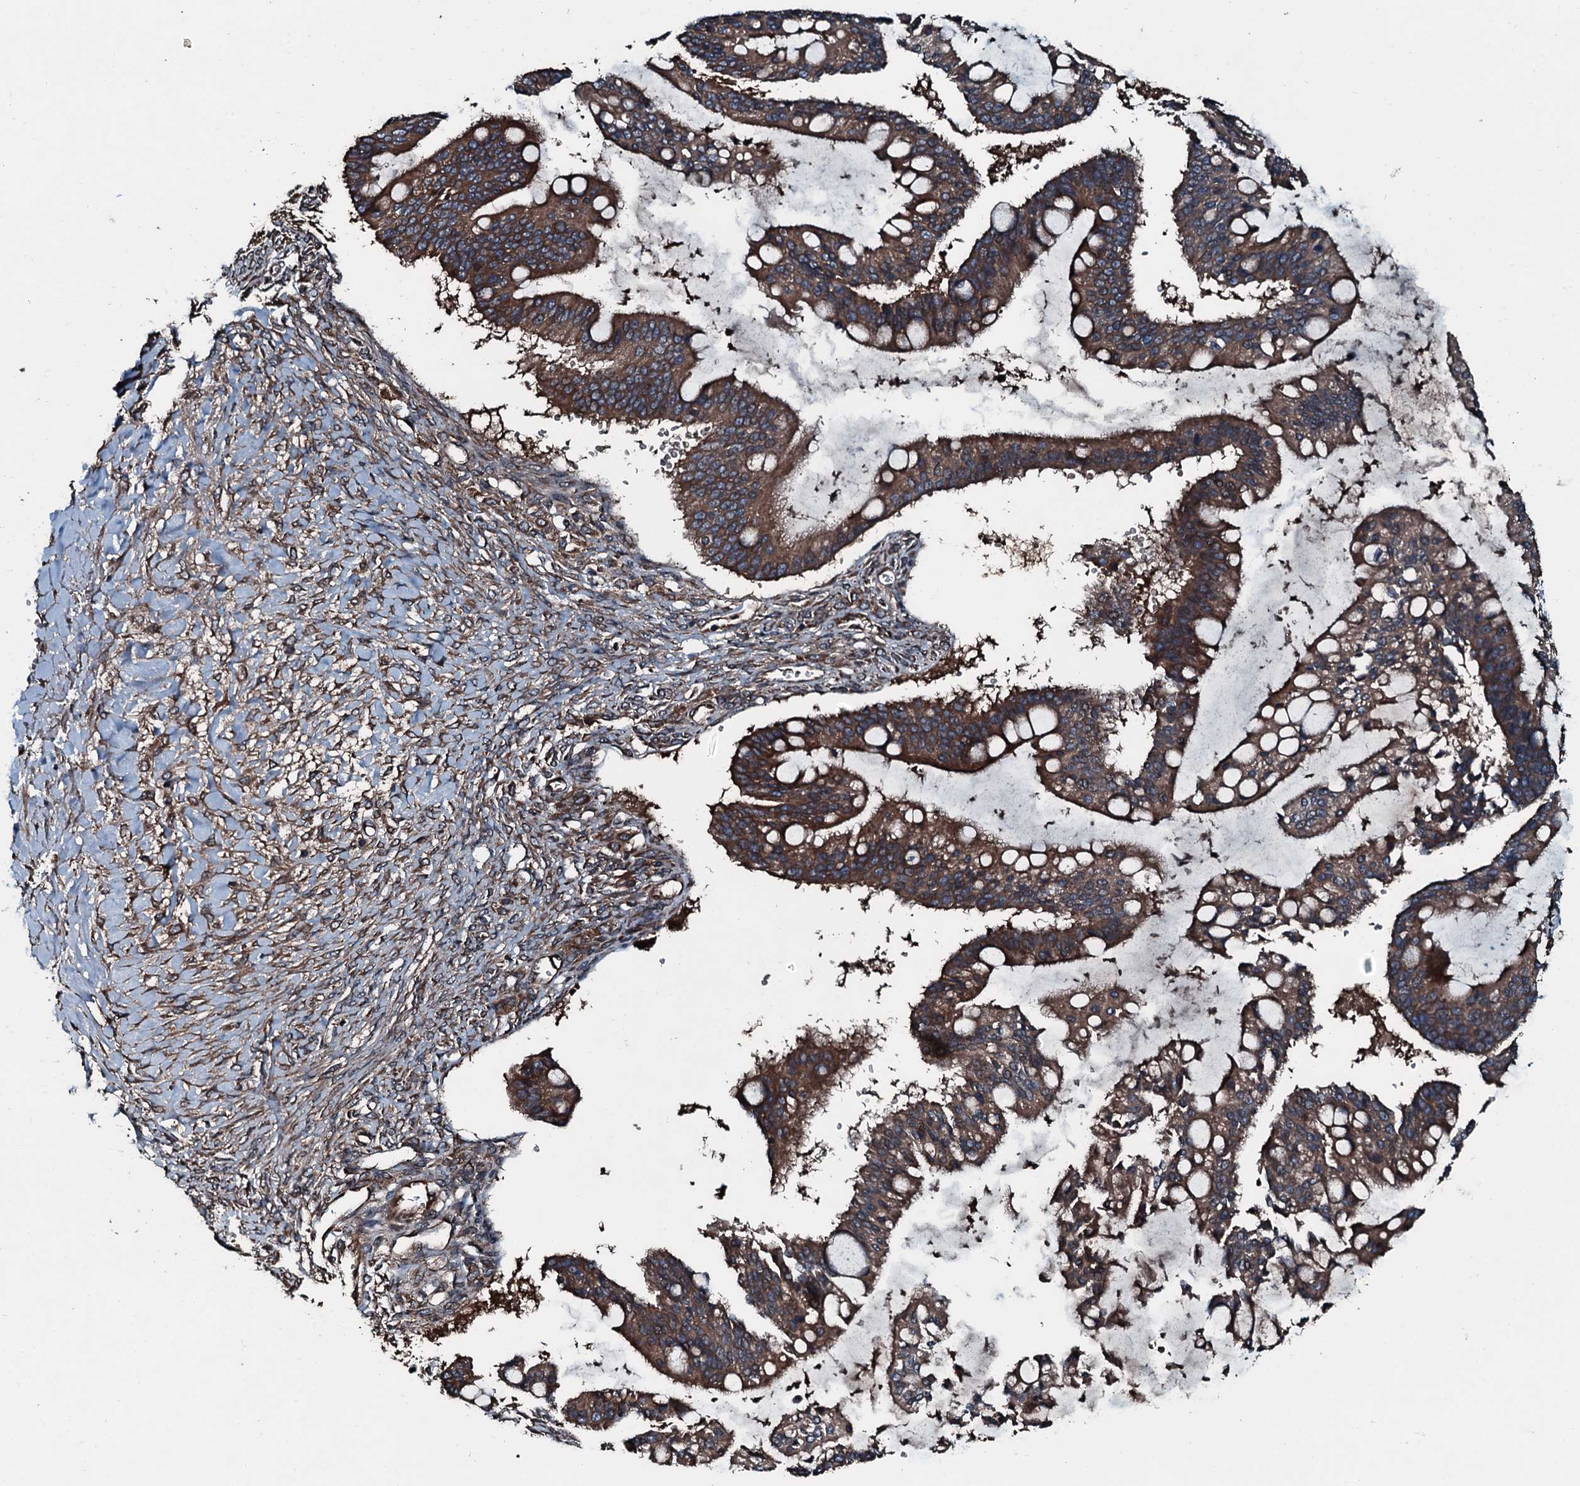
{"staining": {"intensity": "strong", "quantity": ">75%", "location": "cytoplasmic/membranous"}, "tissue": "ovarian cancer", "cell_type": "Tumor cells", "image_type": "cancer", "snomed": [{"axis": "morphology", "description": "Cystadenocarcinoma, mucinous, NOS"}, {"axis": "topography", "description": "Ovary"}], "caption": "Ovarian mucinous cystadenocarcinoma tissue exhibits strong cytoplasmic/membranous staining in approximately >75% of tumor cells", "gene": "AARS1", "patient": {"sex": "female", "age": 73}}